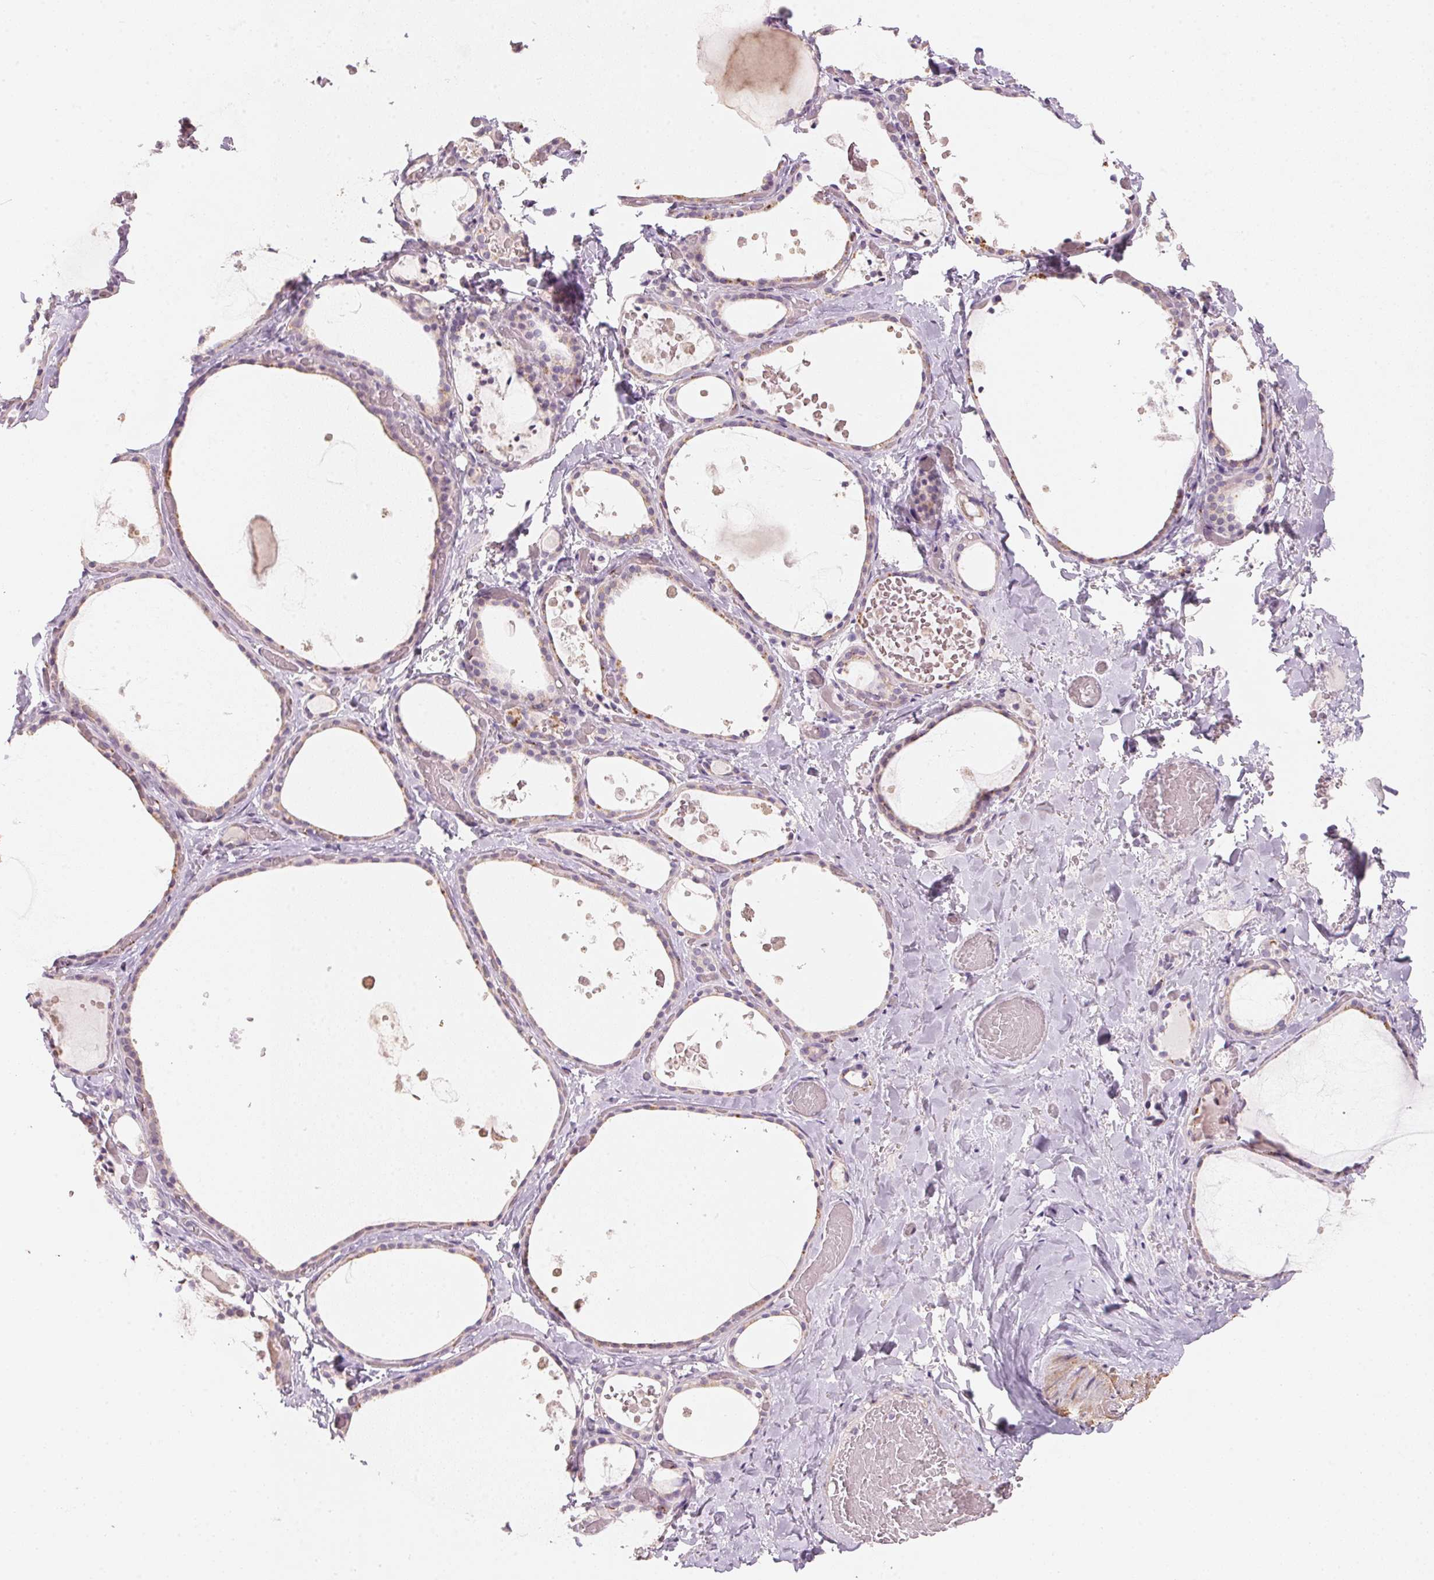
{"staining": {"intensity": "weak", "quantity": "<25%", "location": "cytoplasmic/membranous"}, "tissue": "thyroid gland", "cell_type": "Glandular cells", "image_type": "normal", "snomed": [{"axis": "morphology", "description": "Normal tissue, NOS"}, {"axis": "topography", "description": "Thyroid gland"}], "caption": "IHC image of benign human thyroid gland stained for a protein (brown), which demonstrates no positivity in glandular cells. (DAB (3,3'-diaminobenzidine) IHC visualized using brightfield microscopy, high magnification).", "gene": "DRAM2", "patient": {"sex": "female", "age": 56}}